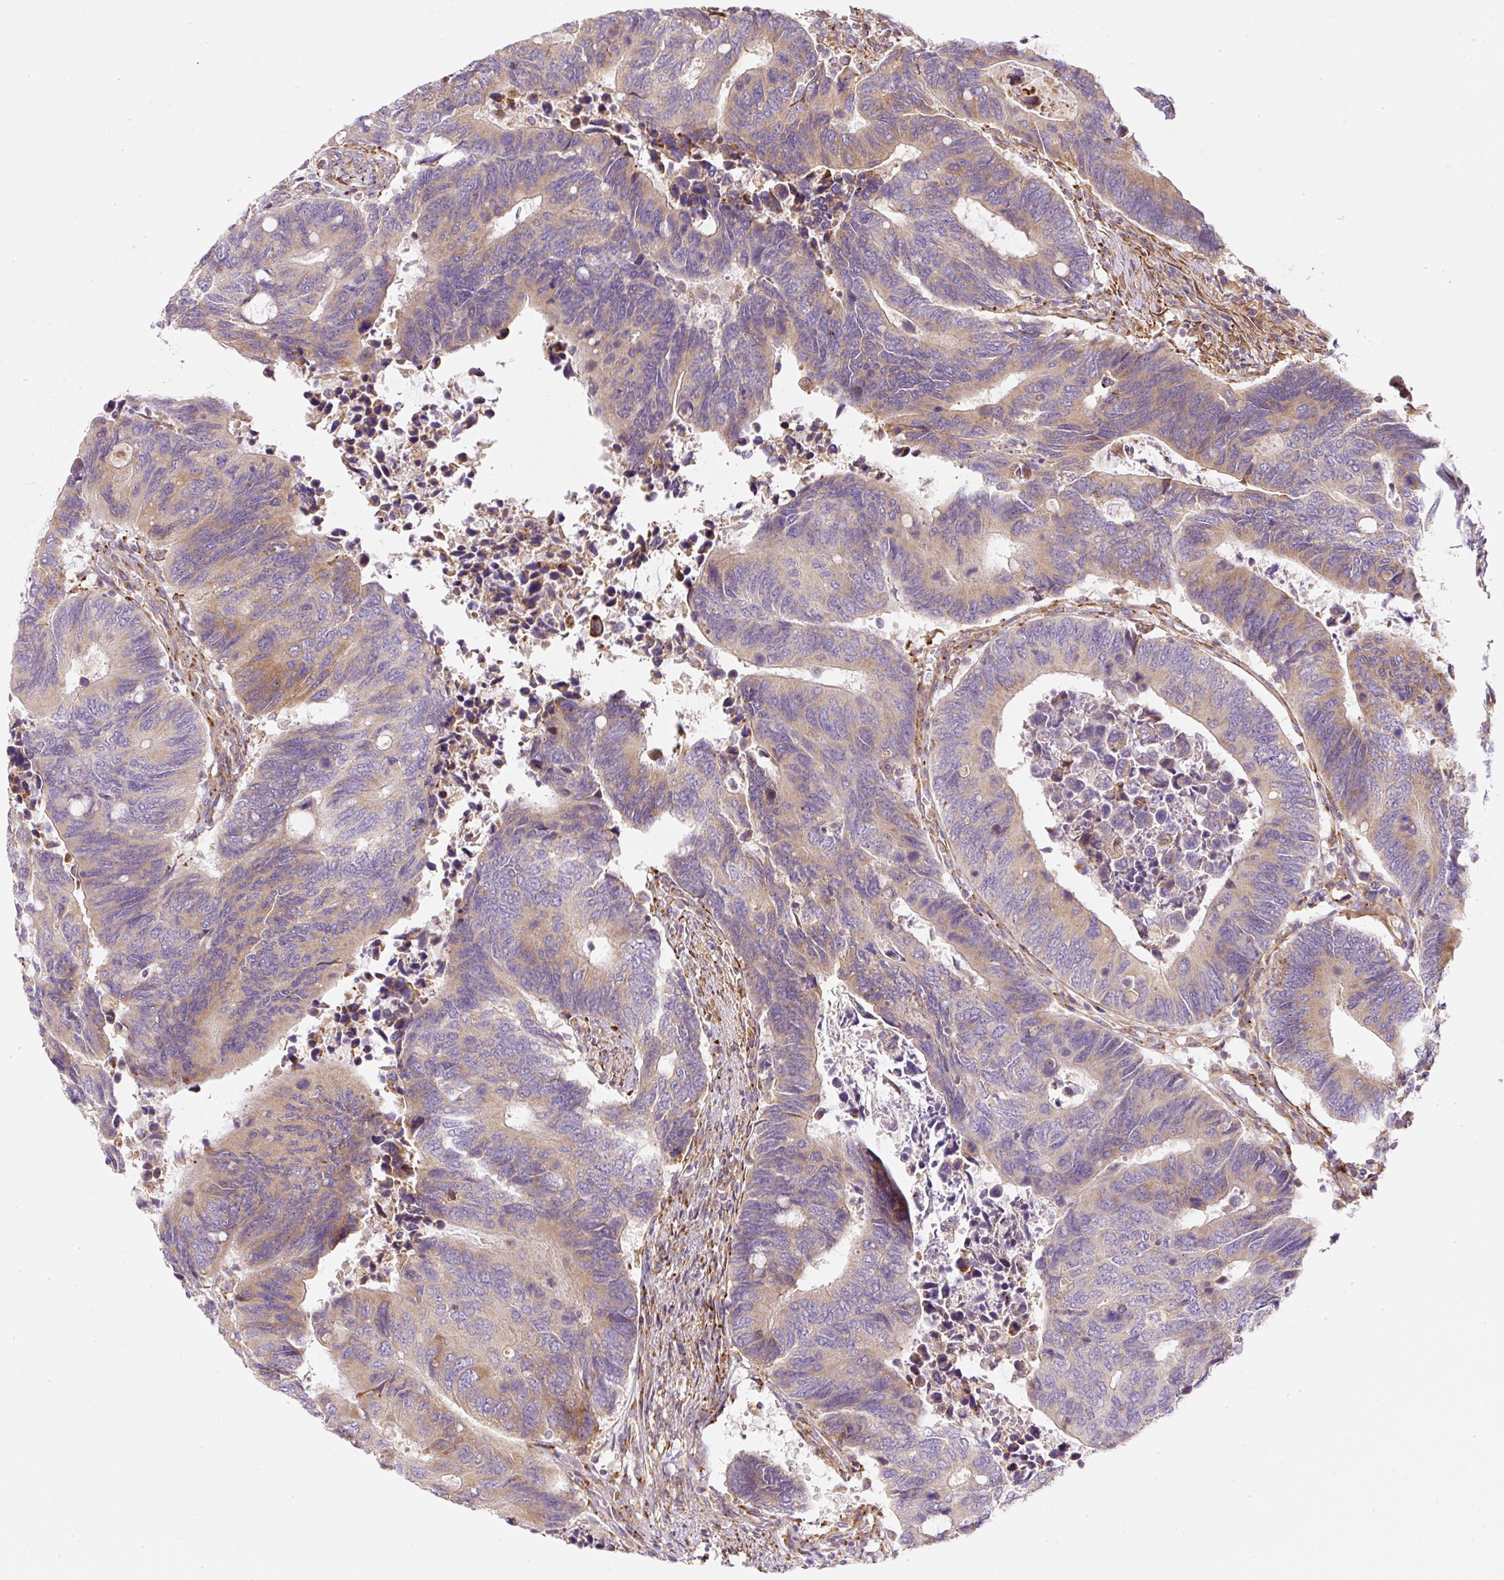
{"staining": {"intensity": "moderate", "quantity": "25%-75%", "location": "cytoplasmic/membranous"}, "tissue": "colorectal cancer", "cell_type": "Tumor cells", "image_type": "cancer", "snomed": [{"axis": "morphology", "description": "Adenocarcinoma, NOS"}, {"axis": "topography", "description": "Colon"}], "caption": "High-power microscopy captured an IHC photomicrograph of colorectal cancer (adenocarcinoma), revealing moderate cytoplasmic/membranous expression in about 25%-75% of tumor cells.", "gene": "ERAP2", "patient": {"sex": "male", "age": 87}}